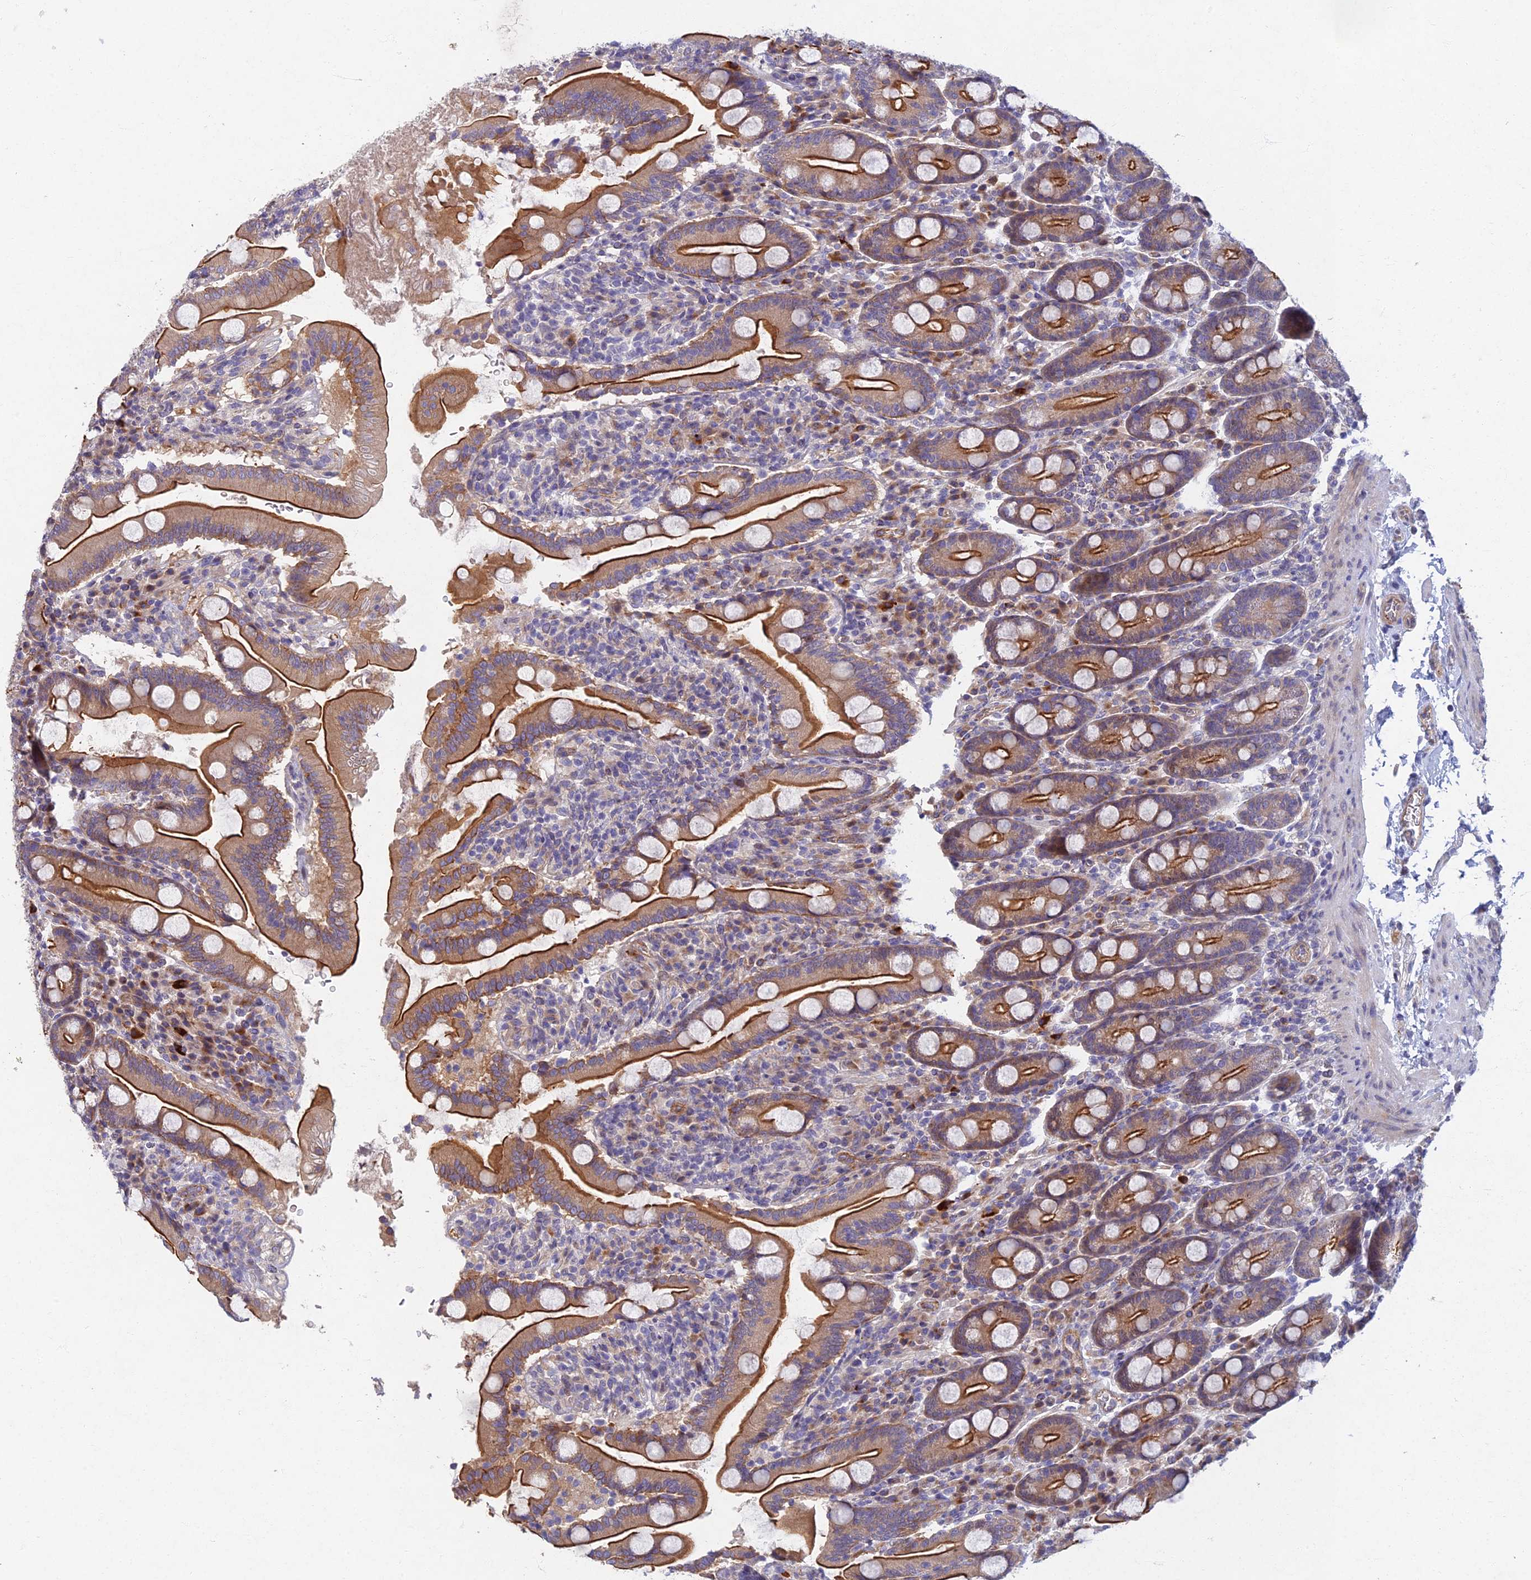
{"staining": {"intensity": "strong", "quantity": ">75%", "location": "cytoplasmic/membranous"}, "tissue": "duodenum", "cell_type": "Glandular cells", "image_type": "normal", "snomed": [{"axis": "morphology", "description": "Normal tissue, NOS"}, {"axis": "topography", "description": "Duodenum"}], "caption": "An image of human duodenum stained for a protein displays strong cytoplasmic/membranous brown staining in glandular cells.", "gene": "RHBDL2", "patient": {"sex": "male", "age": 35}}